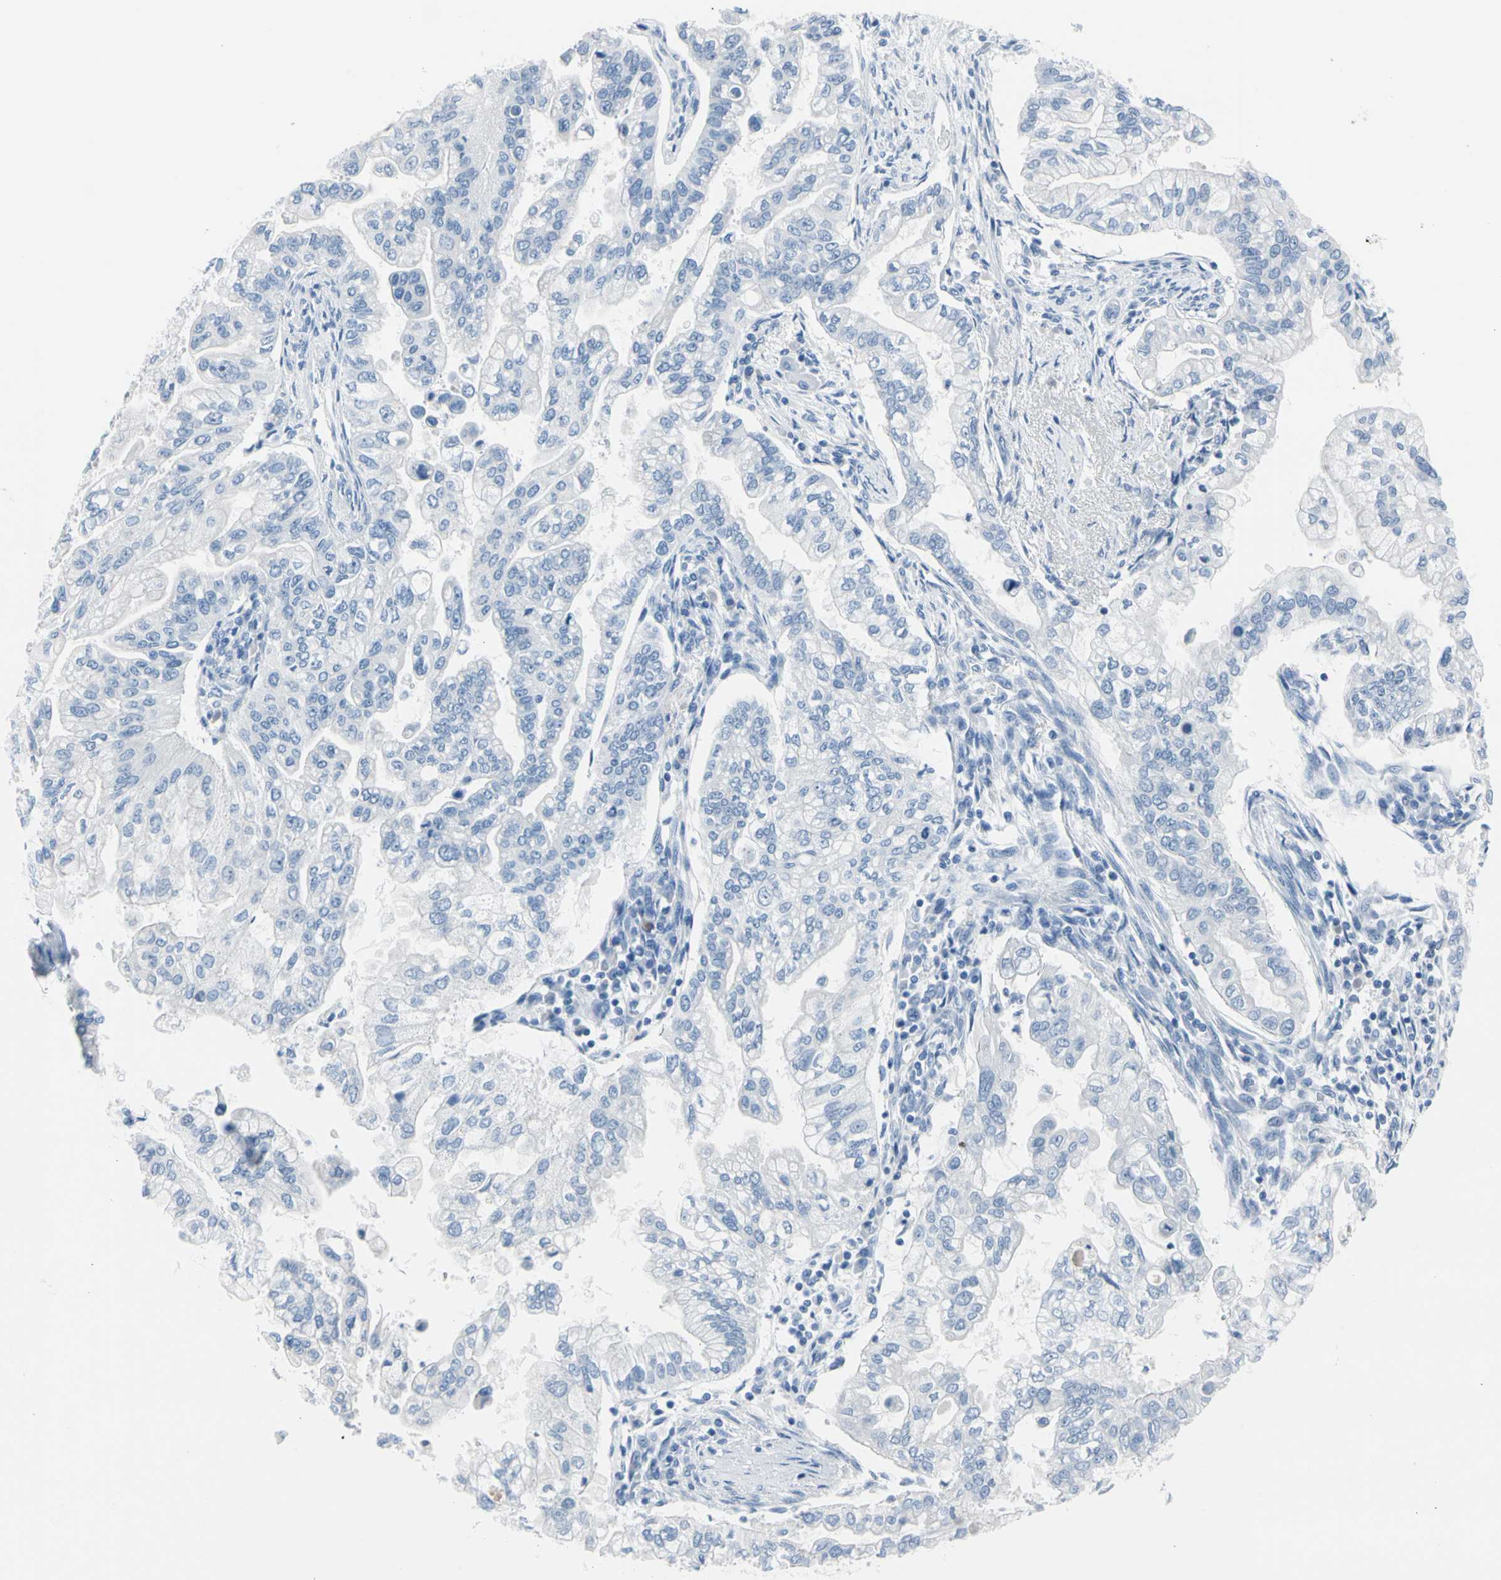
{"staining": {"intensity": "negative", "quantity": "none", "location": "none"}, "tissue": "pancreatic cancer", "cell_type": "Tumor cells", "image_type": "cancer", "snomed": [{"axis": "morphology", "description": "Normal tissue, NOS"}, {"axis": "topography", "description": "Pancreas"}], "caption": "Tumor cells are negative for brown protein staining in pancreatic cancer. (Brightfield microscopy of DAB immunohistochemistry at high magnification).", "gene": "TPO", "patient": {"sex": "male", "age": 42}}